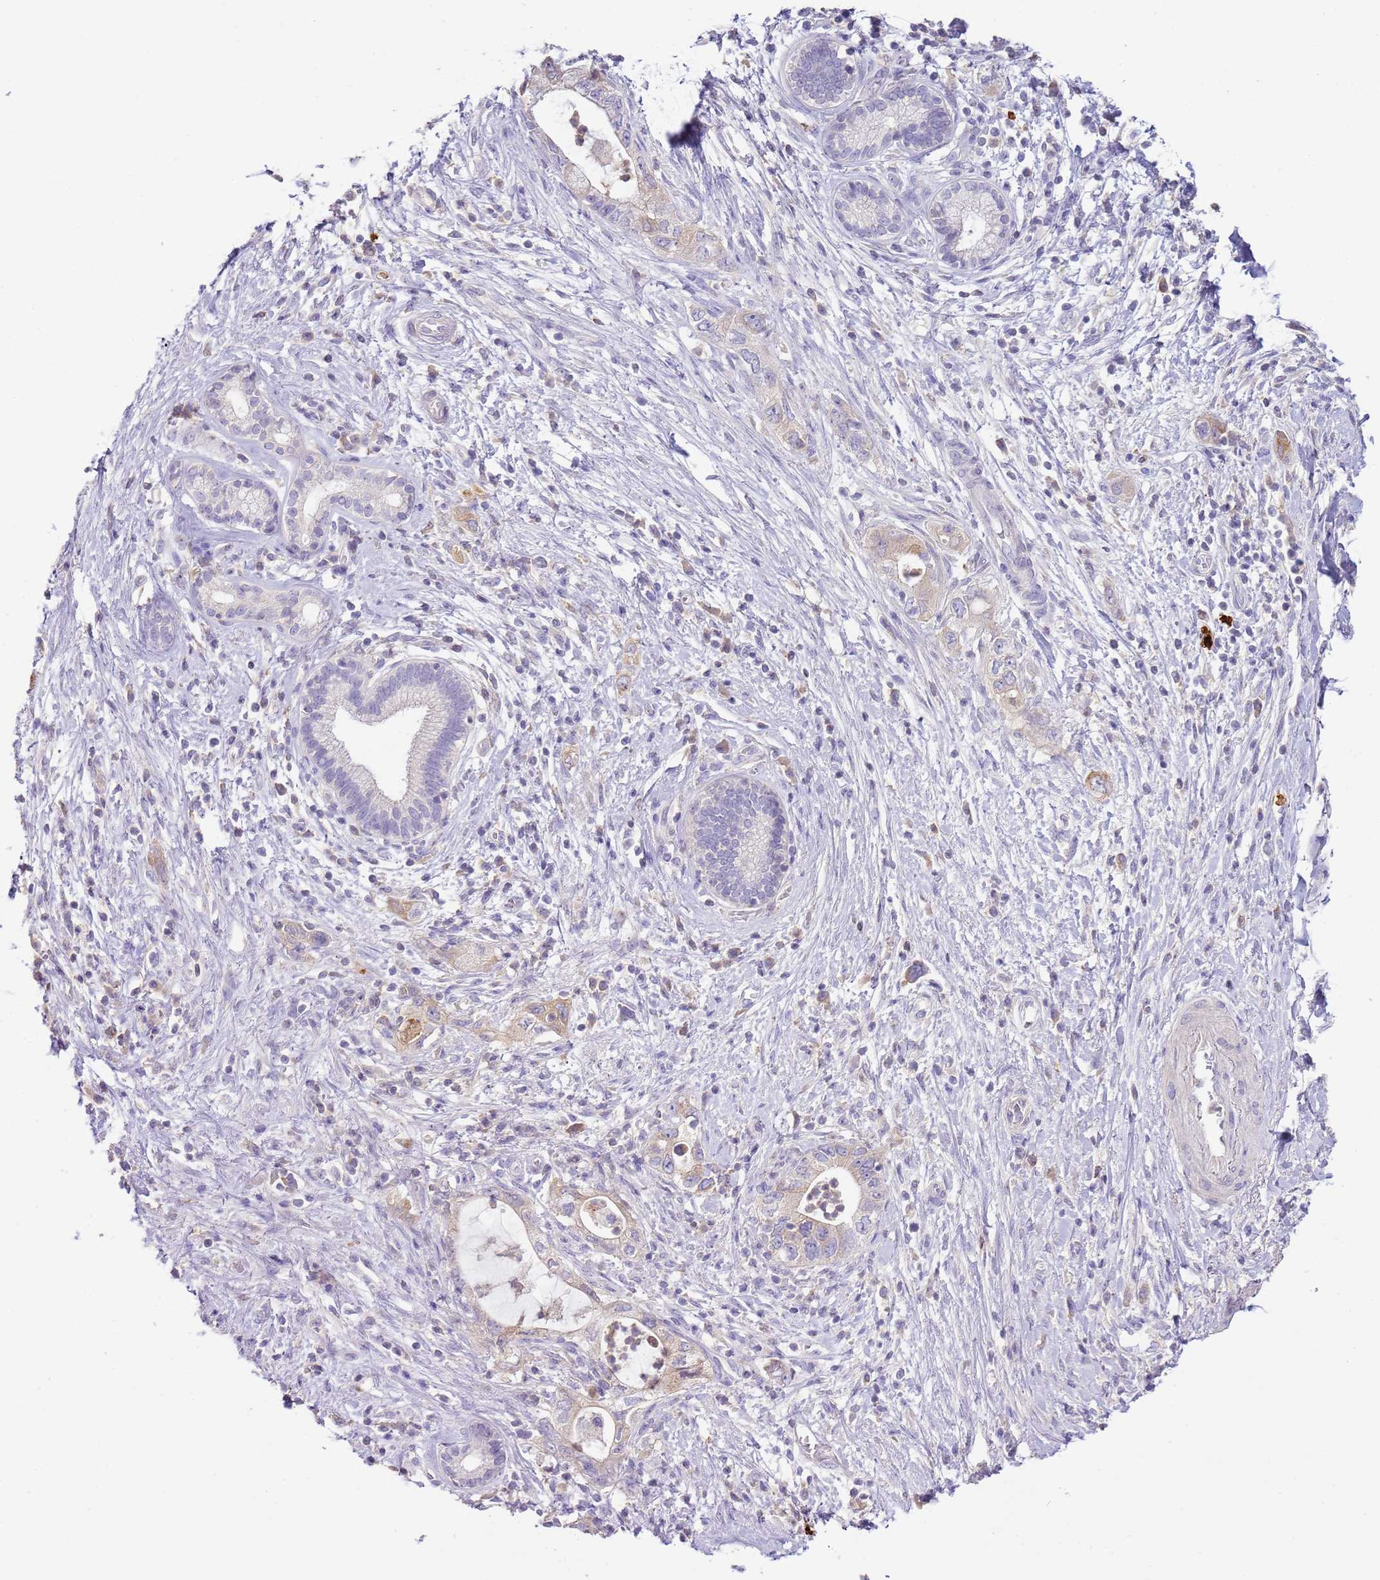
{"staining": {"intensity": "negative", "quantity": "none", "location": "none"}, "tissue": "pancreatic cancer", "cell_type": "Tumor cells", "image_type": "cancer", "snomed": [{"axis": "morphology", "description": "Adenocarcinoma, NOS"}, {"axis": "topography", "description": "Pancreas"}], "caption": "This is an immunohistochemistry image of pancreatic adenocarcinoma. There is no positivity in tumor cells.", "gene": "IL2RG", "patient": {"sex": "female", "age": 73}}